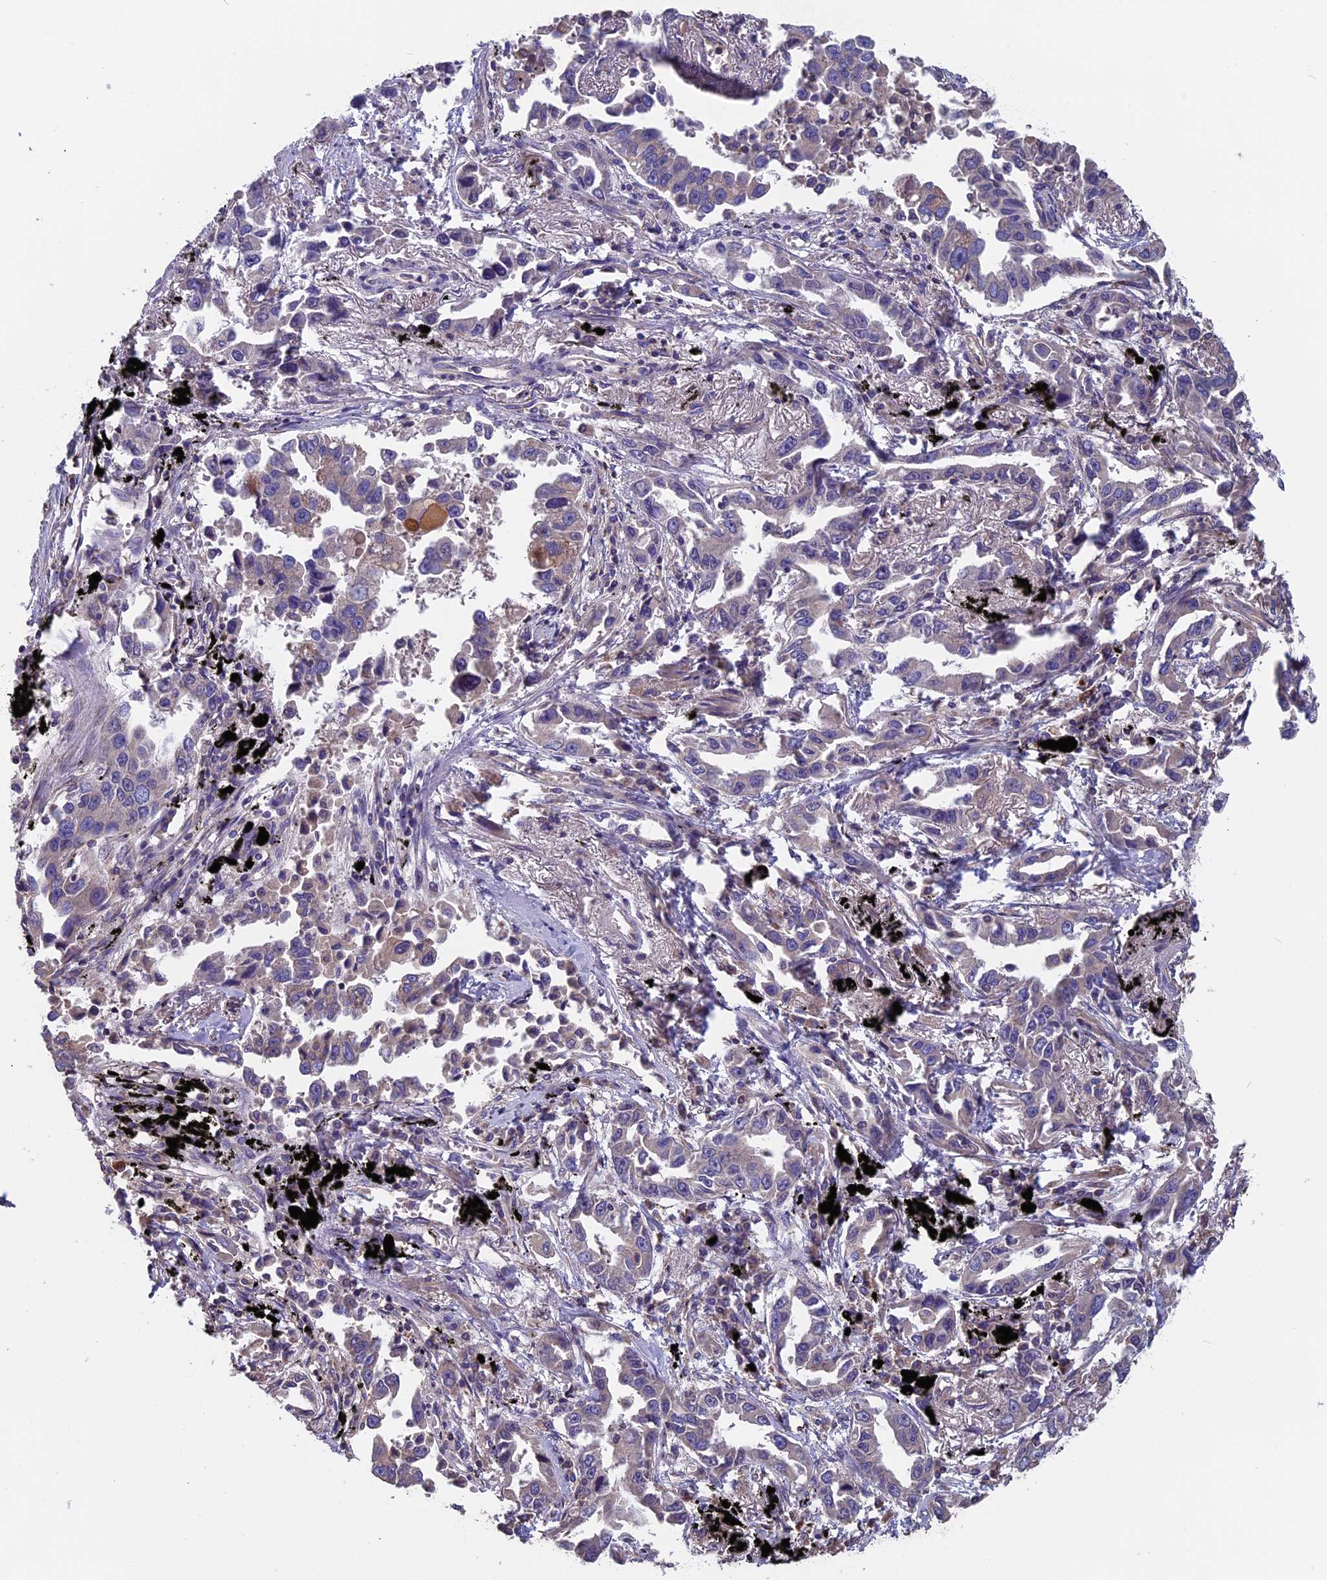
{"staining": {"intensity": "weak", "quantity": "<25%", "location": "cytoplasmic/membranous"}, "tissue": "lung cancer", "cell_type": "Tumor cells", "image_type": "cancer", "snomed": [{"axis": "morphology", "description": "Adenocarcinoma, NOS"}, {"axis": "topography", "description": "Lung"}], "caption": "A micrograph of lung adenocarcinoma stained for a protein reveals no brown staining in tumor cells. (IHC, brightfield microscopy, high magnification).", "gene": "CCDC153", "patient": {"sex": "male", "age": 67}}